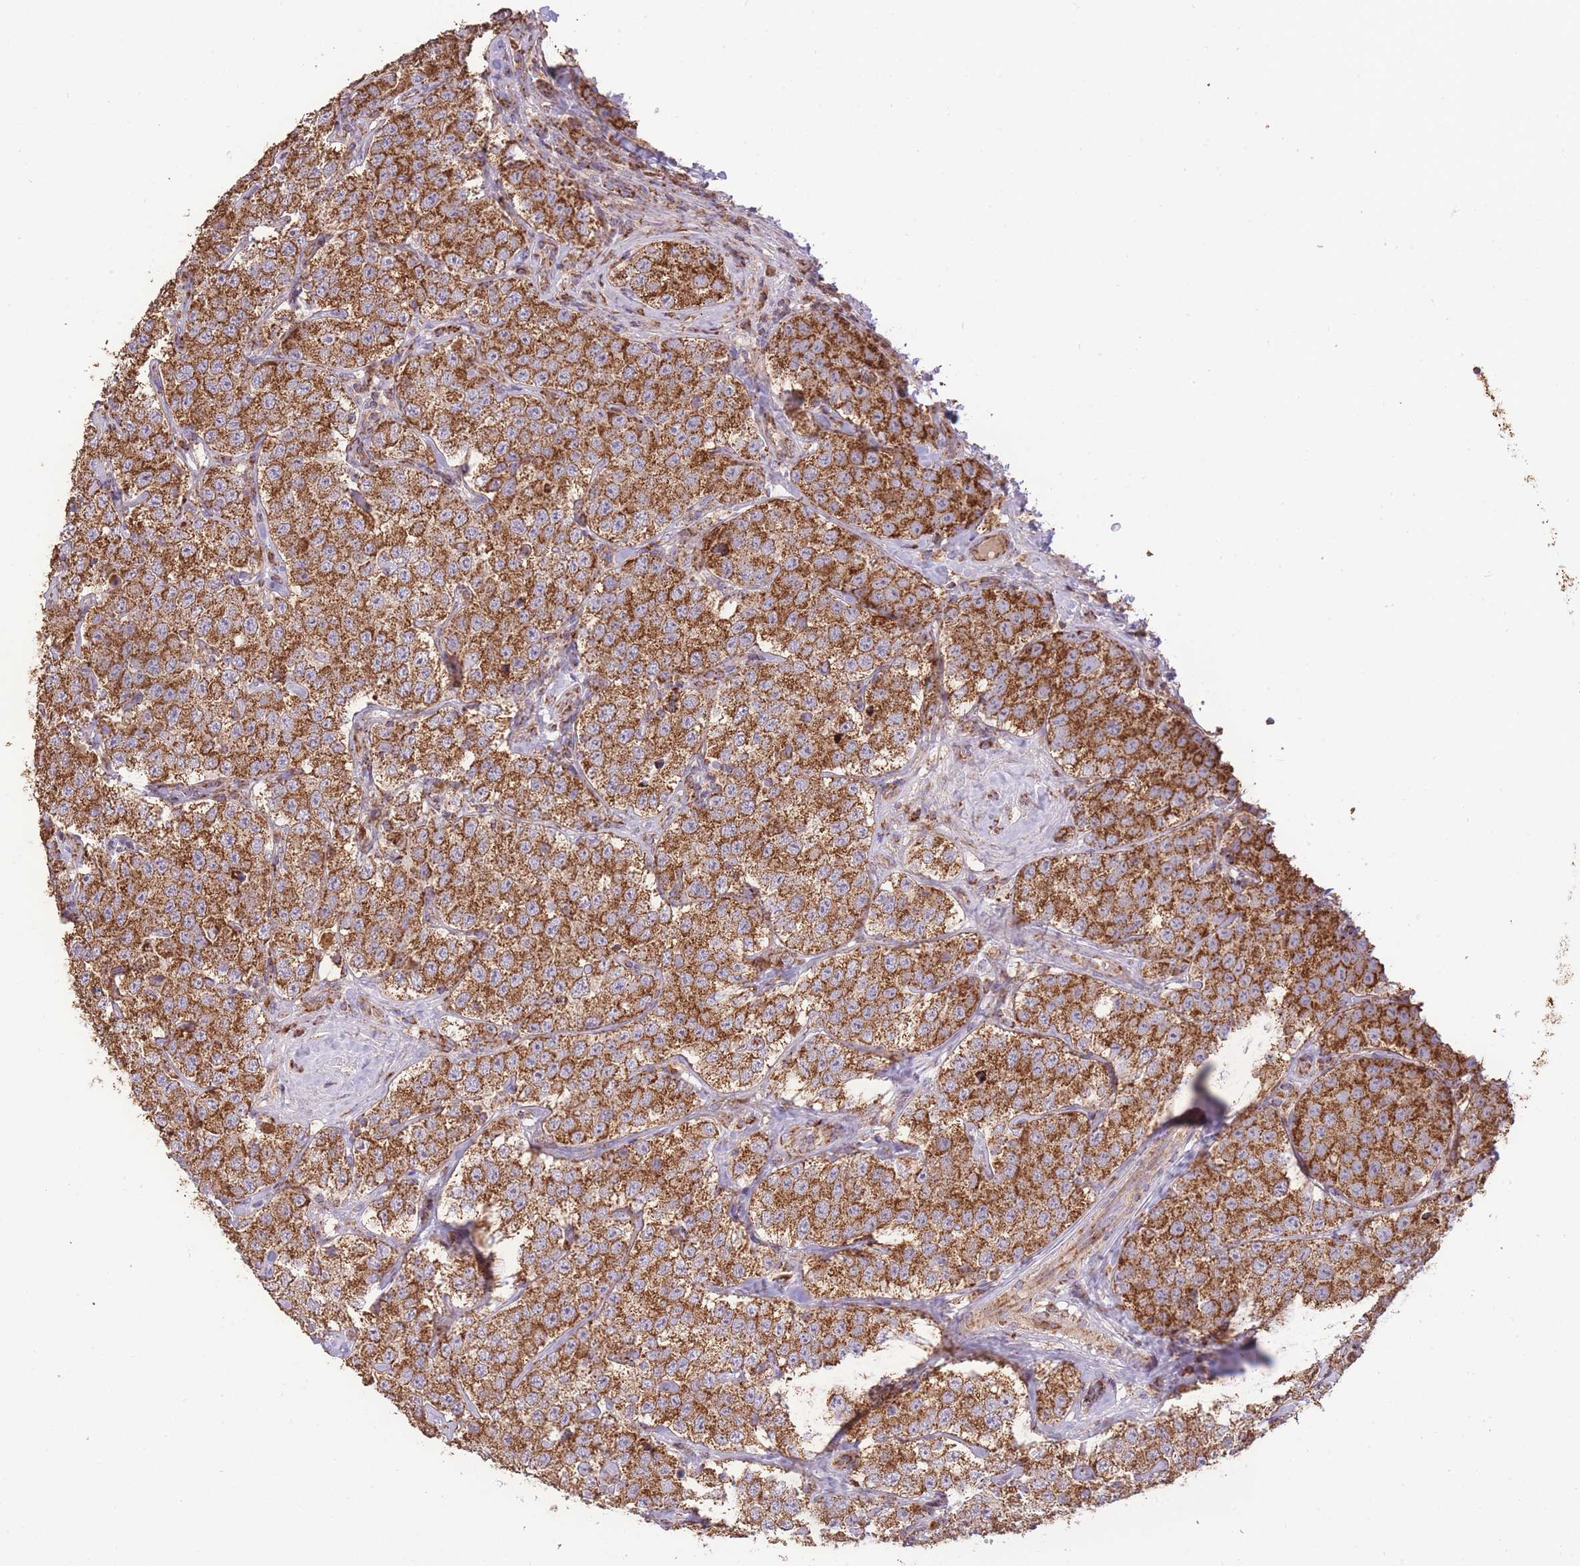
{"staining": {"intensity": "strong", "quantity": ">75%", "location": "cytoplasmic/membranous"}, "tissue": "testis cancer", "cell_type": "Tumor cells", "image_type": "cancer", "snomed": [{"axis": "morphology", "description": "Seminoma, NOS"}, {"axis": "topography", "description": "Testis"}], "caption": "A histopathology image of human testis seminoma stained for a protein shows strong cytoplasmic/membranous brown staining in tumor cells. (IHC, brightfield microscopy, high magnification).", "gene": "PREP", "patient": {"sex": "male", "age": 34}}